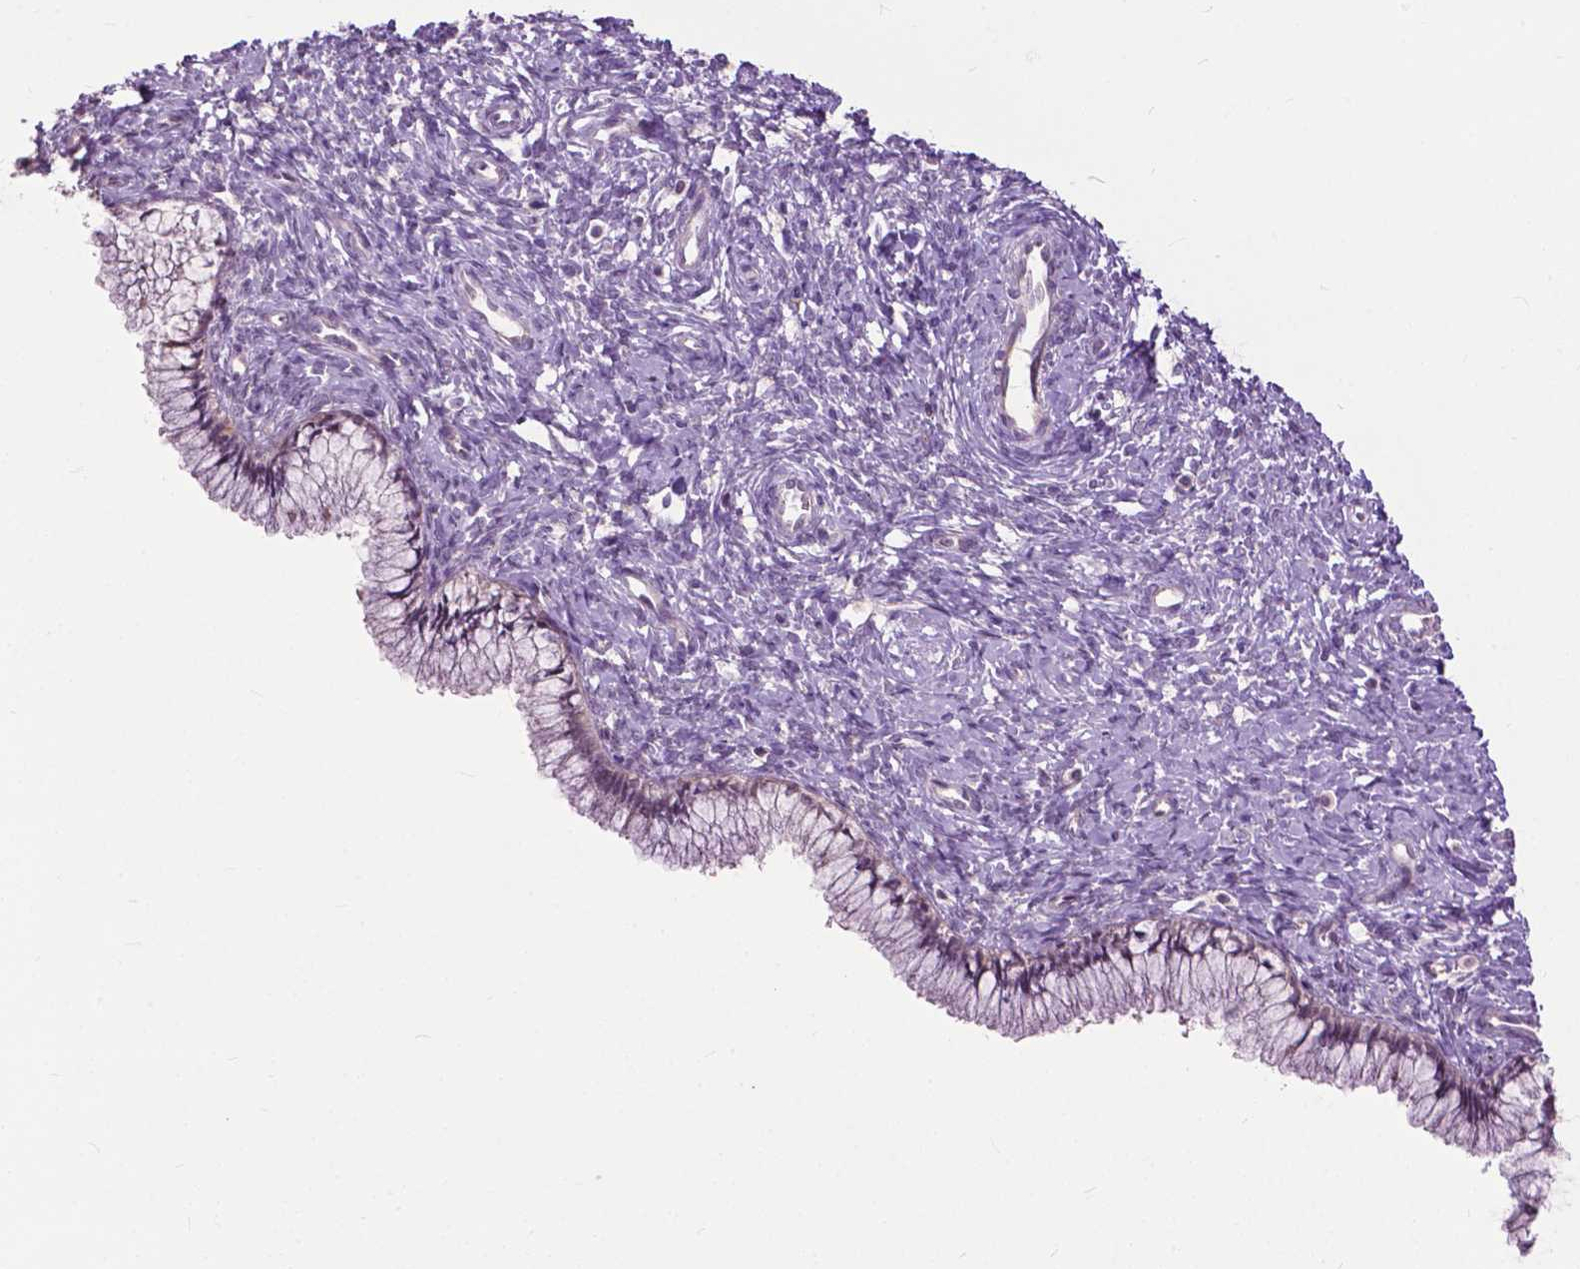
{"staining": {"intensity": "negative", "quantity": "none", "location": "none"}, "tissue": "cervix", "cell_type": "Glandular cells", "image_type": "normal", "snomed": [{"axis": "morphology", "description": "Normal tissue, NOS"}, {"axis": "topography", "description": "Cervix"}], "caption": "Cervix stained for a protein using immunohistochemistry (IHC) shows no positivity glandular cells.", "gene": "TTC9B", "patient": {"sex": "female", "age": 37}}